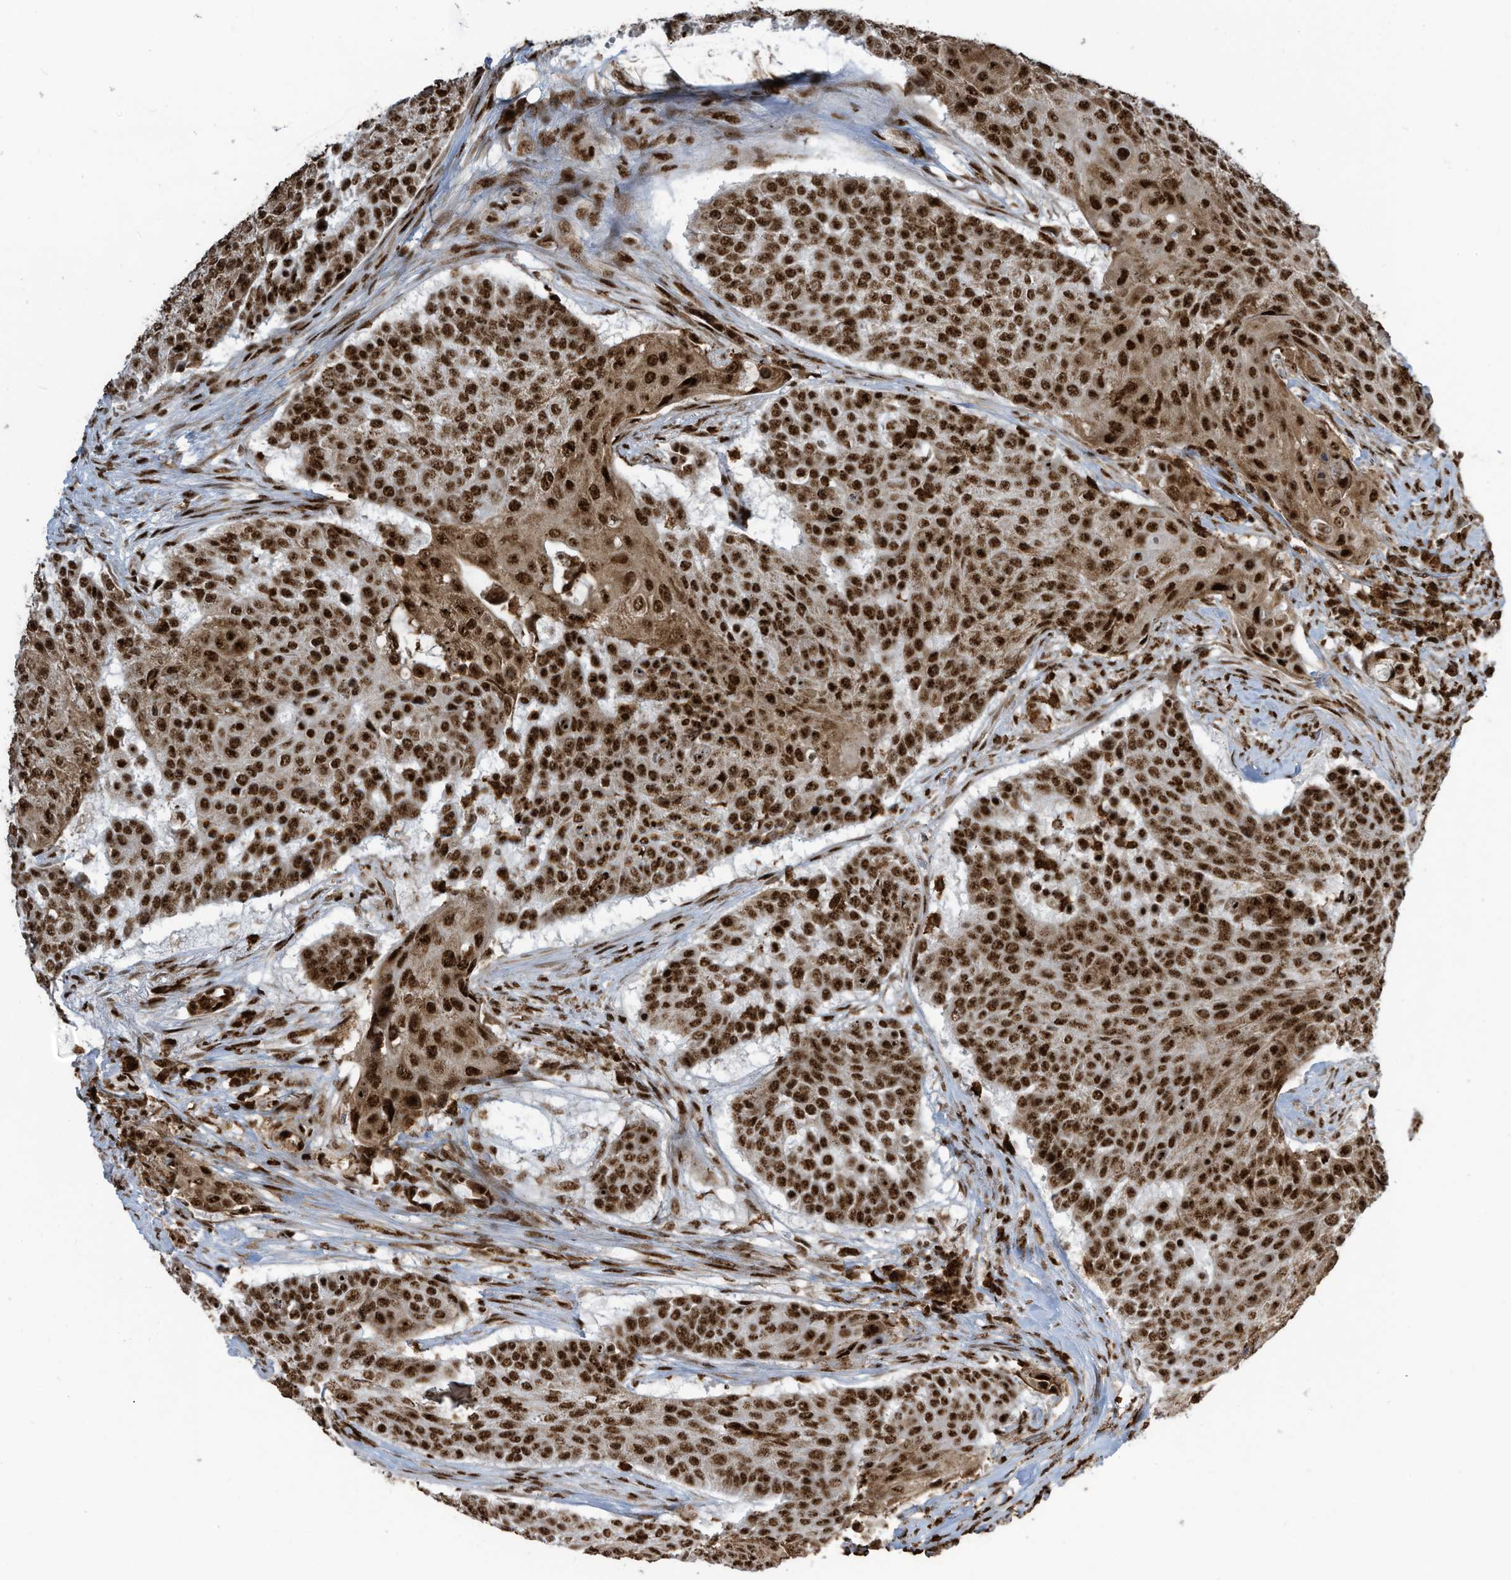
{"staining": {"intensity": "strong", "quantity": ">75%", "location": "cytoplasmic/membranous,nuclear"}, "tissue": "urothelial cancer", "cell_type": "Tumor cells", "image_type": "cancer", "snomed": [{"axis": "morphology", "description": "Urothelial carcinoma, High grade"}, {"axis": "topography", "description": "Urinary bladder"}], "caption": "Protein expression analysis of urothelial carcinoma (high-grade) displays strong cytoplasmic/membranous and nuclear expression in approximately >75% of tumor cells.", "gene": "LBH", "patient": {"sex": "female", "age": 63}}